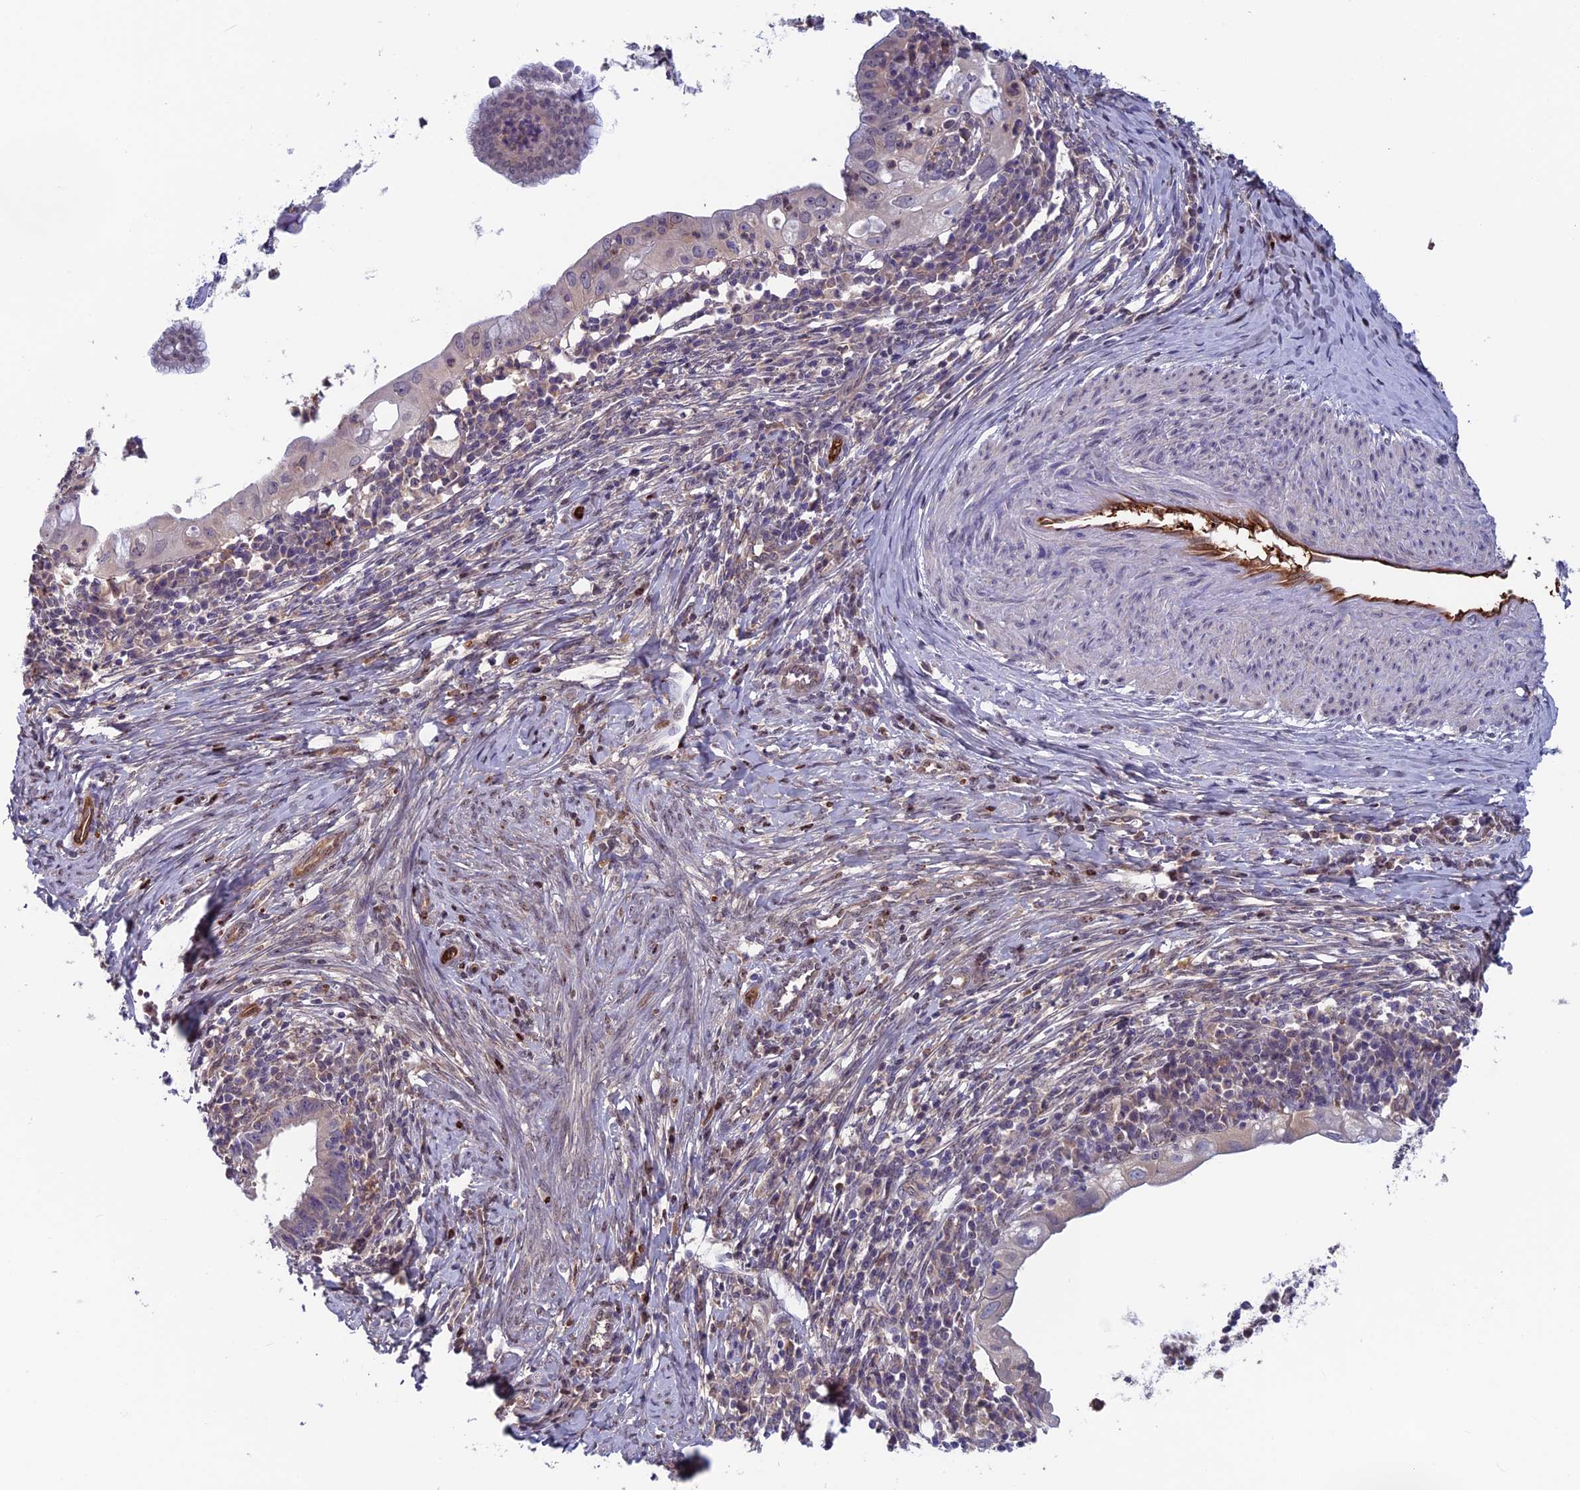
{"staining": {"intensity": "negative", "quantity": "none", "location": "none"}, "tissue": "cervical cancer", "cell_type": "Tumor cells", "image_type": "cancer", "snomed": [{"axis": "morphology", "description": "Adenocarcinoma, NOS"}, {"axis": "topography", "description": "Cervix"}], "caption": "This is an immunohistochemistry (IHC) histopathology image of adenocarcinoma (cervical). There is no expression in tumor cells.", "gene": "MAST2", "patient": {"sex": "female", "age": 36}}